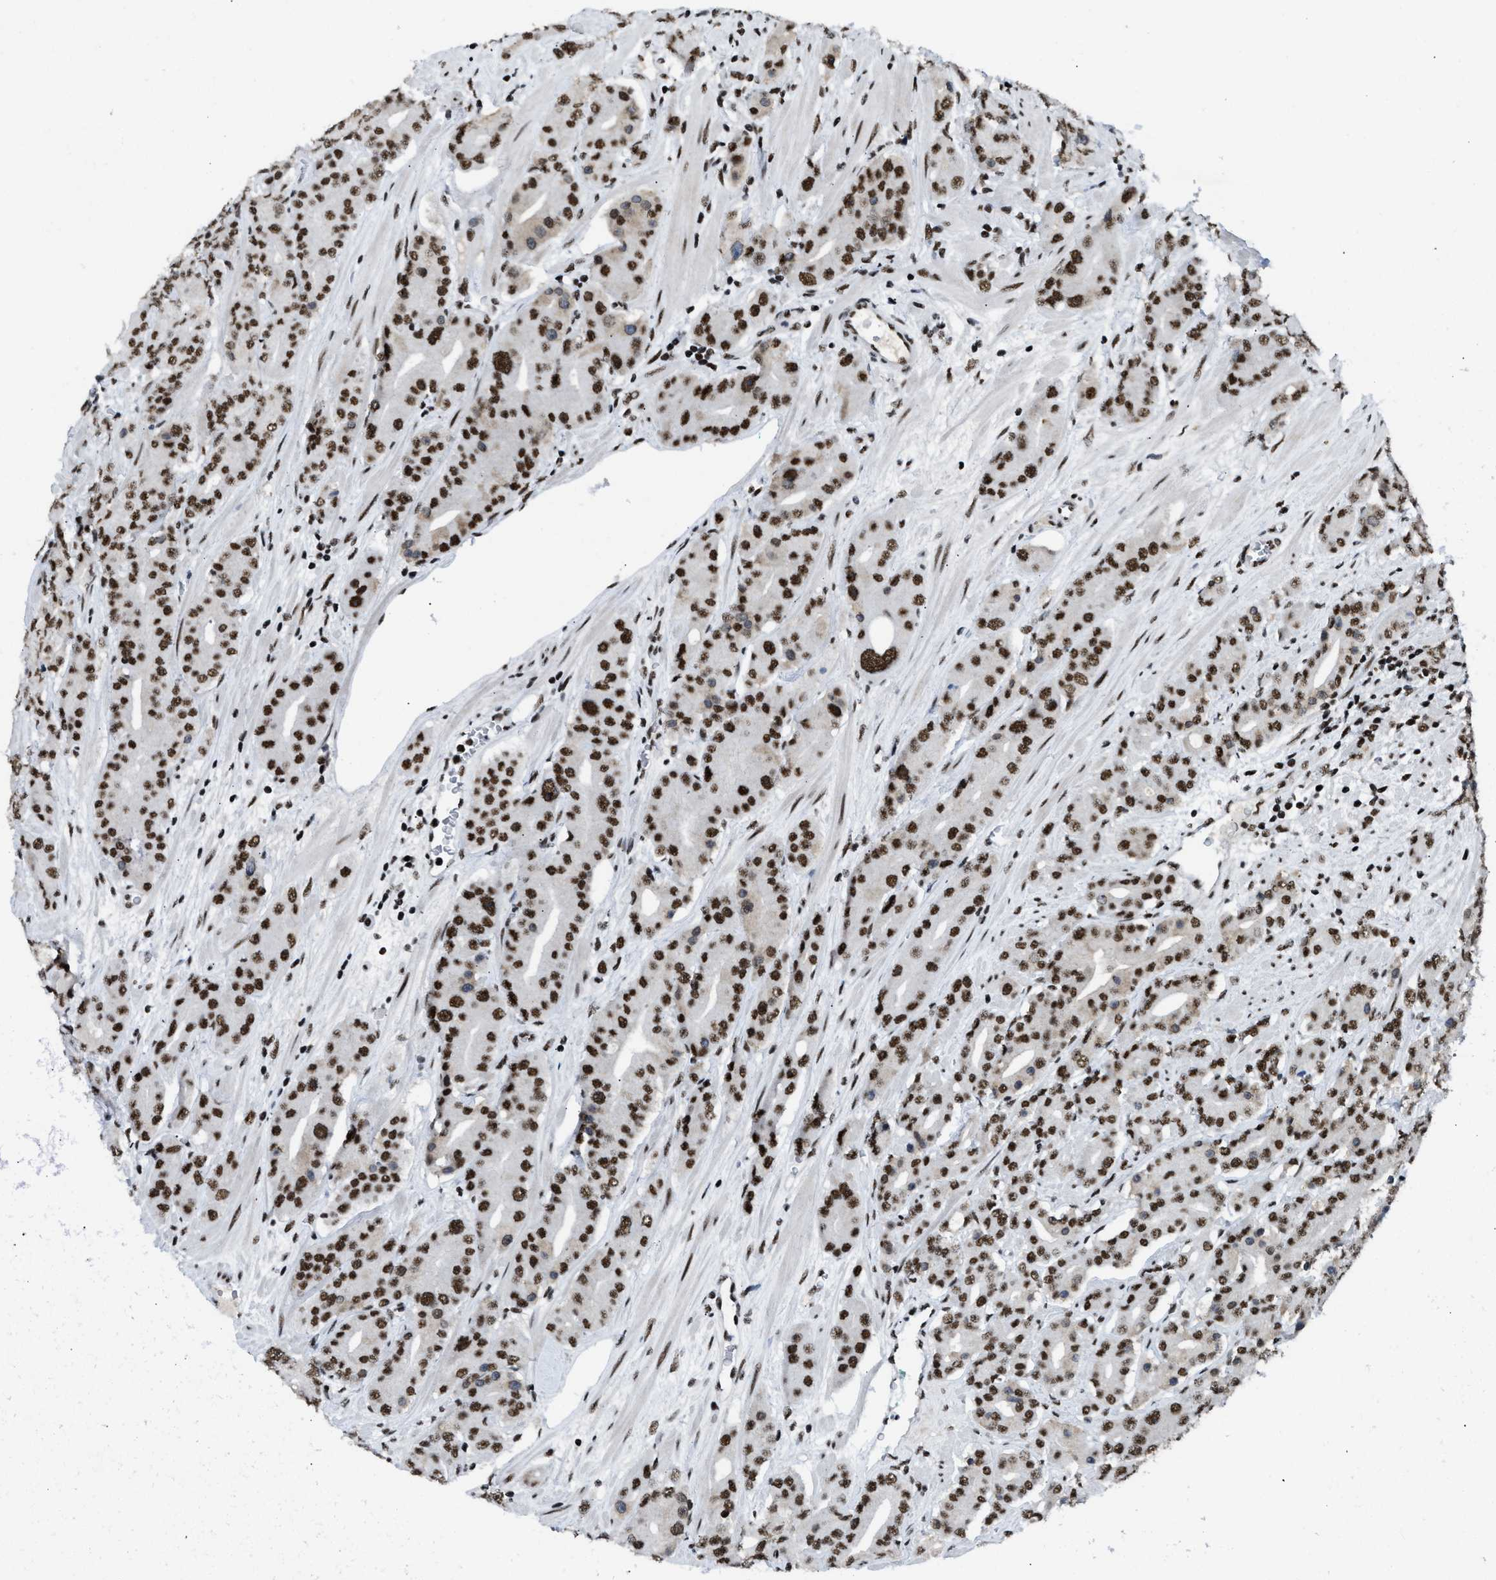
{"staining": {"intensity": "strong", "quantity": ">75%", "location": "nuclear"}, "tissue": "prostate cancer", "cell_type": "Tumor cells", "image_type": "cancer", "snomed": [{"axis": "morphology", "description": "Adenocarcinoma, High grade"}, {"axis": "topography", "description": "Prostate"}], "caption": "A photomicrograph of human prostate high-grade adenocarcinoma stained for a protein displays strong nuclear brown staining in tumor cells.", "gene": "SCAF4", "patient": {"sex": "male", "age": 71}}